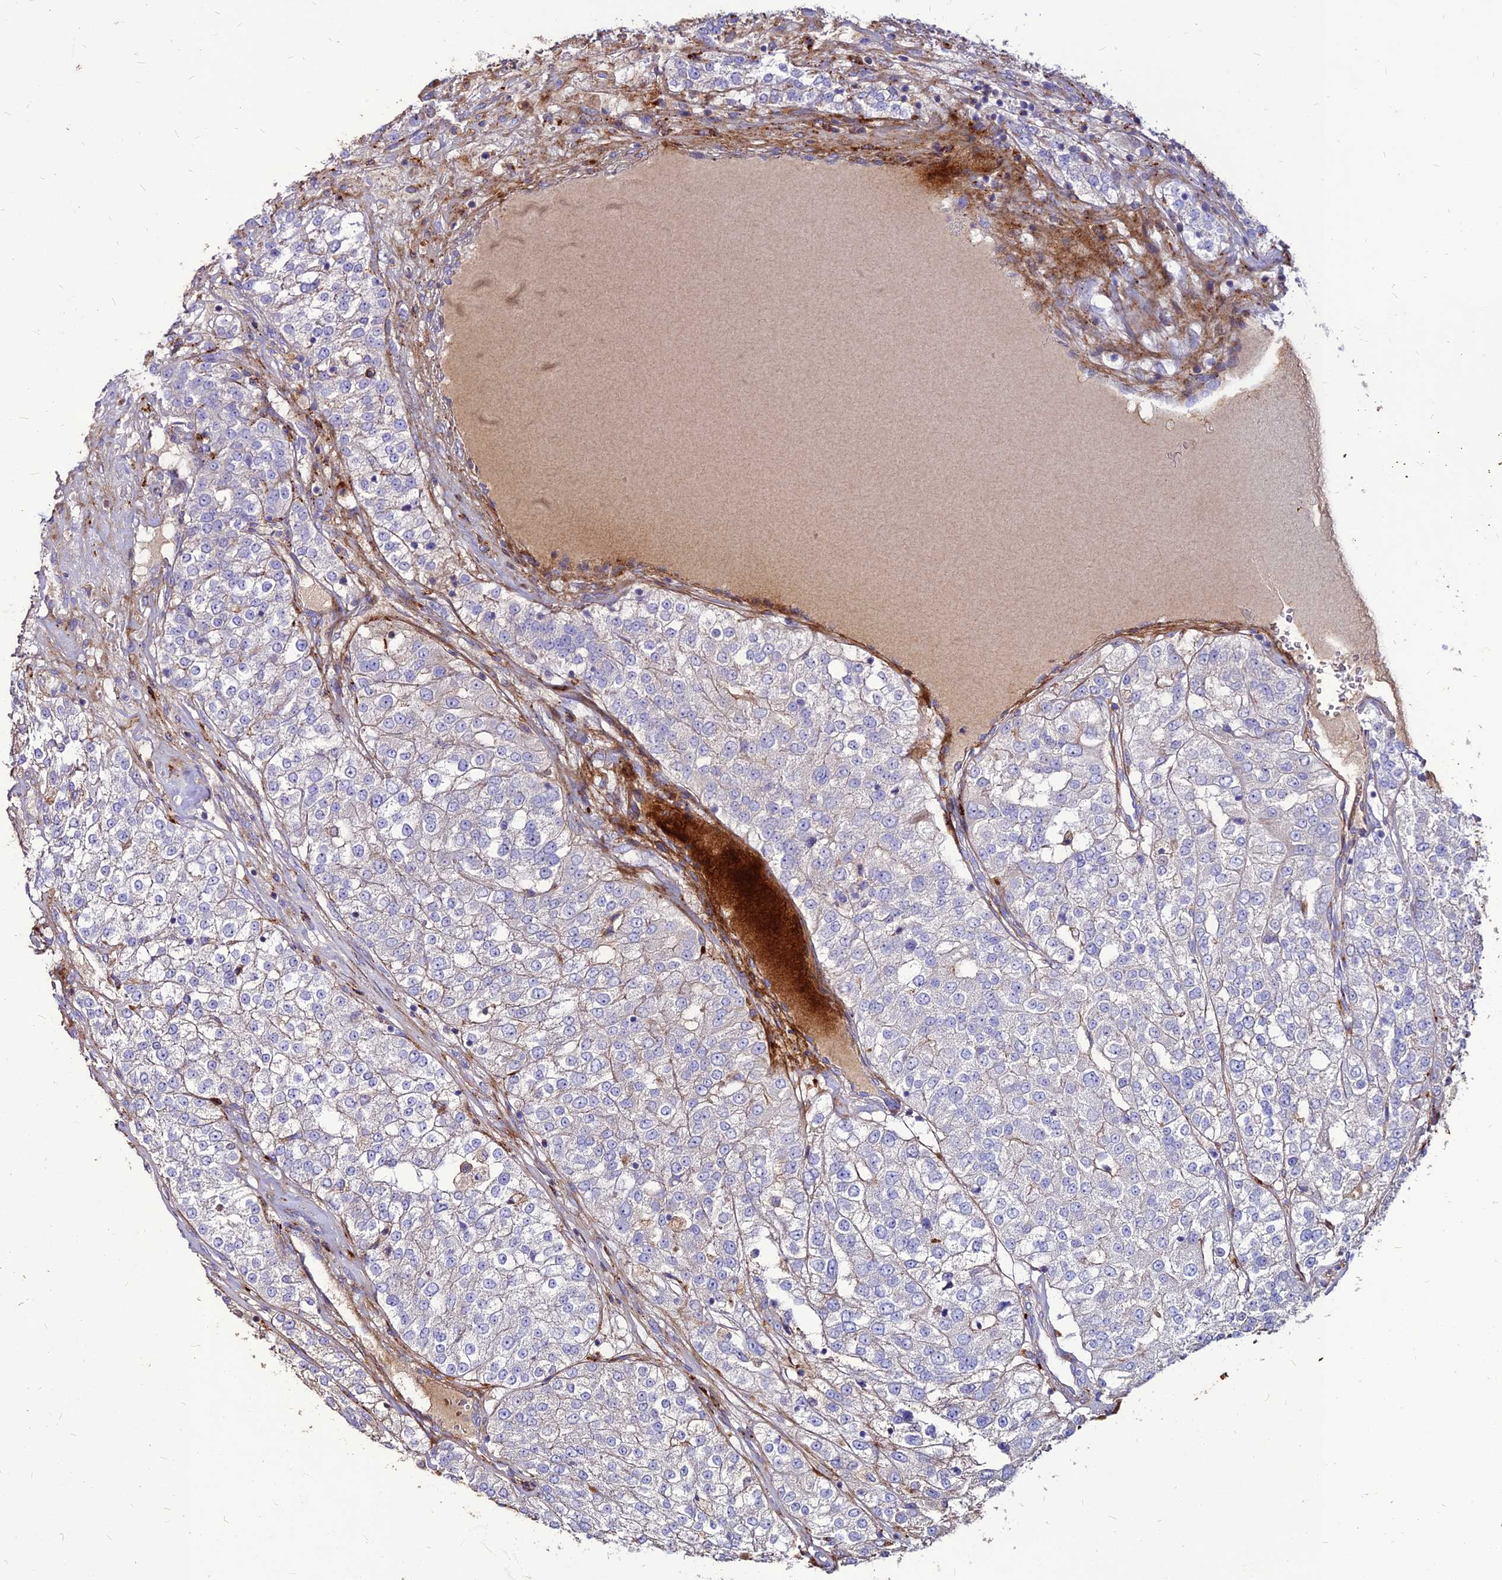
{"staining": {"intensity": "negative", "quantity": "none", "location": "none"}, "tissue": "renal cancer", "cell_type": "Tumor cells", "image_type": "cancer", "snomed": [{"axis": "morphology", "description": "Adenocarcinoma, NOS"}, {"axis": "topography", "description": "Kidney"}], "caption": "Immunohistochemistry histopathology image of renal cancer stained for a protein (brown), which shows no staining in tumor cells.", "gene": "RIMOC1", "patient": {"sex": "female", "age": 63}}